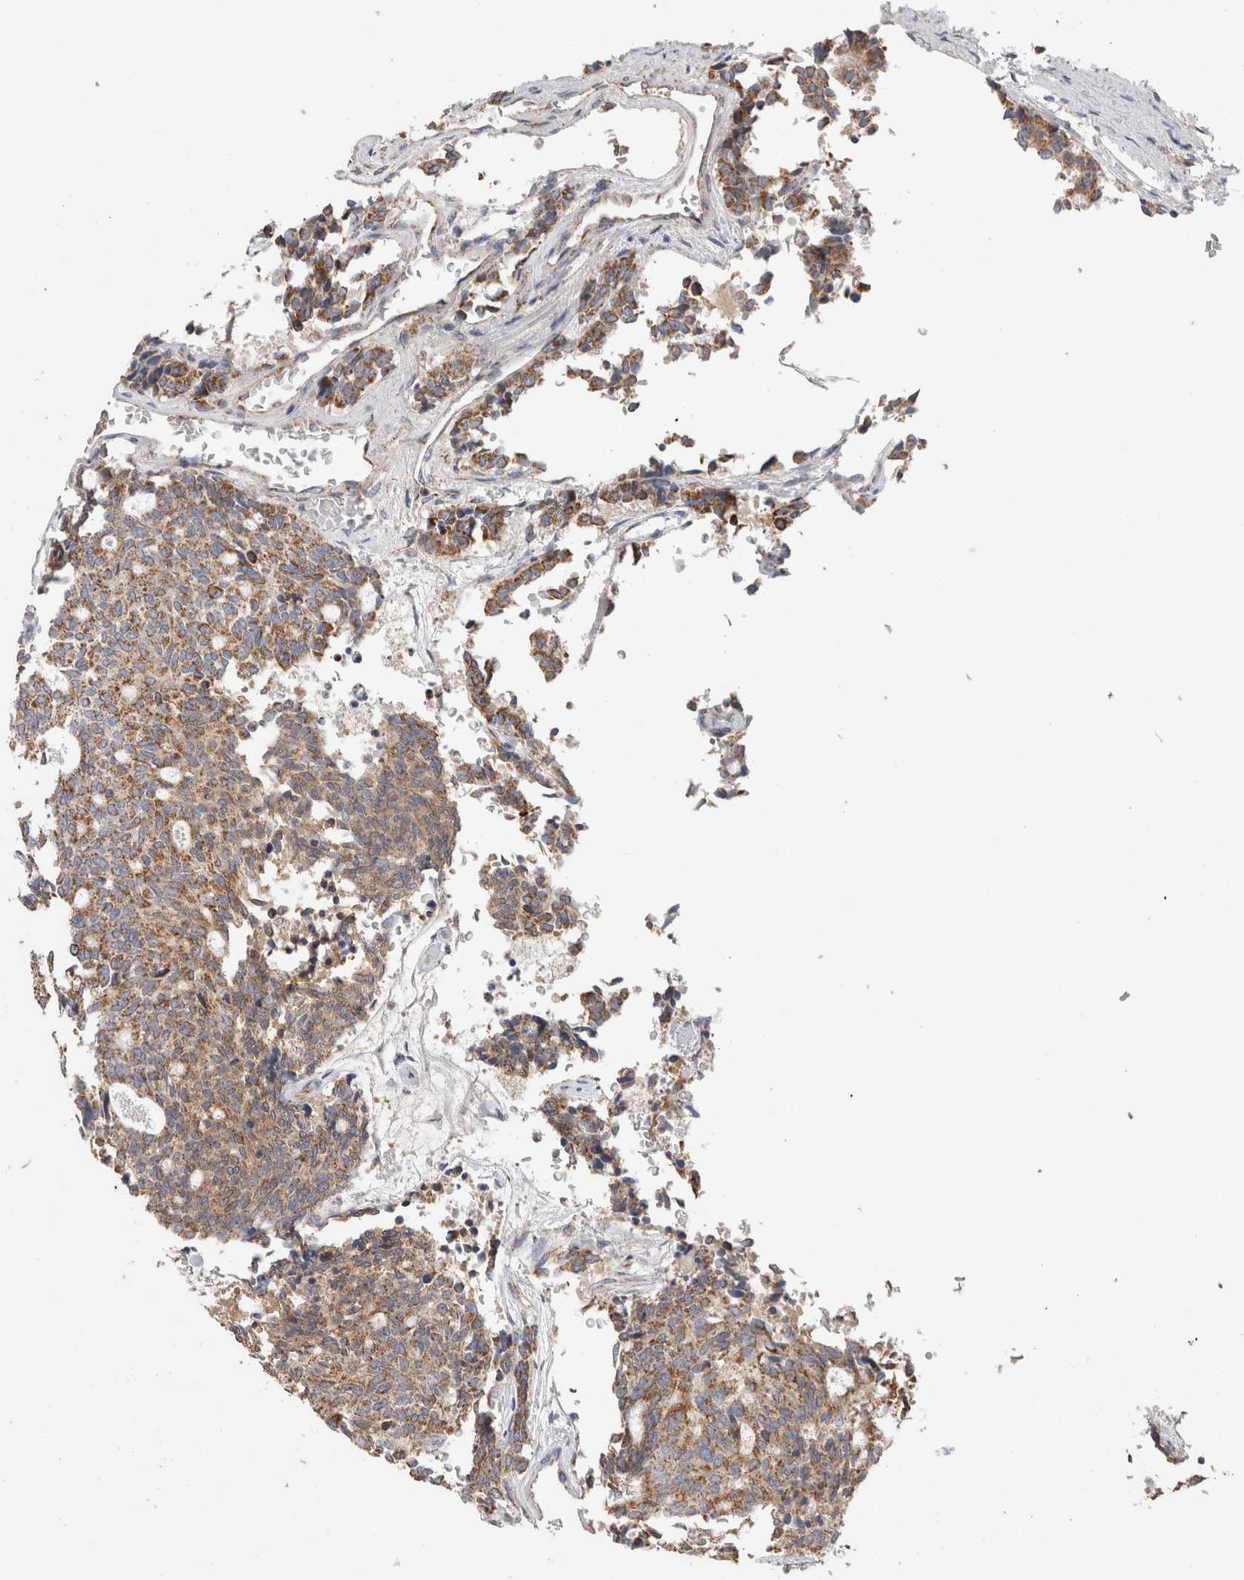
{"staining": {"intensity": "moderate", "quantity": ">75%", "location": "cytoplasmic/membranous"}, "tissue": "carcinoid", "cell_type": "Tumor cells", "image_type": "cancer", "snomed": [{"axis": "morphology", "description": "Carcinoid, malignant, NOS"}, {"axis": "topography", "description": "Pancreas"}], "caption": "High-power microscopy captured an immunohistochemistry (IHC) image of carcinoid, revealing moderate cytoplasmic/membranous expression in about >75% of tumor cells. The protein of interest is shown in brown color, while the nuclei are stained blue.", "gene": "IARS2", "patient": {"sex": "female", "age": 54}}